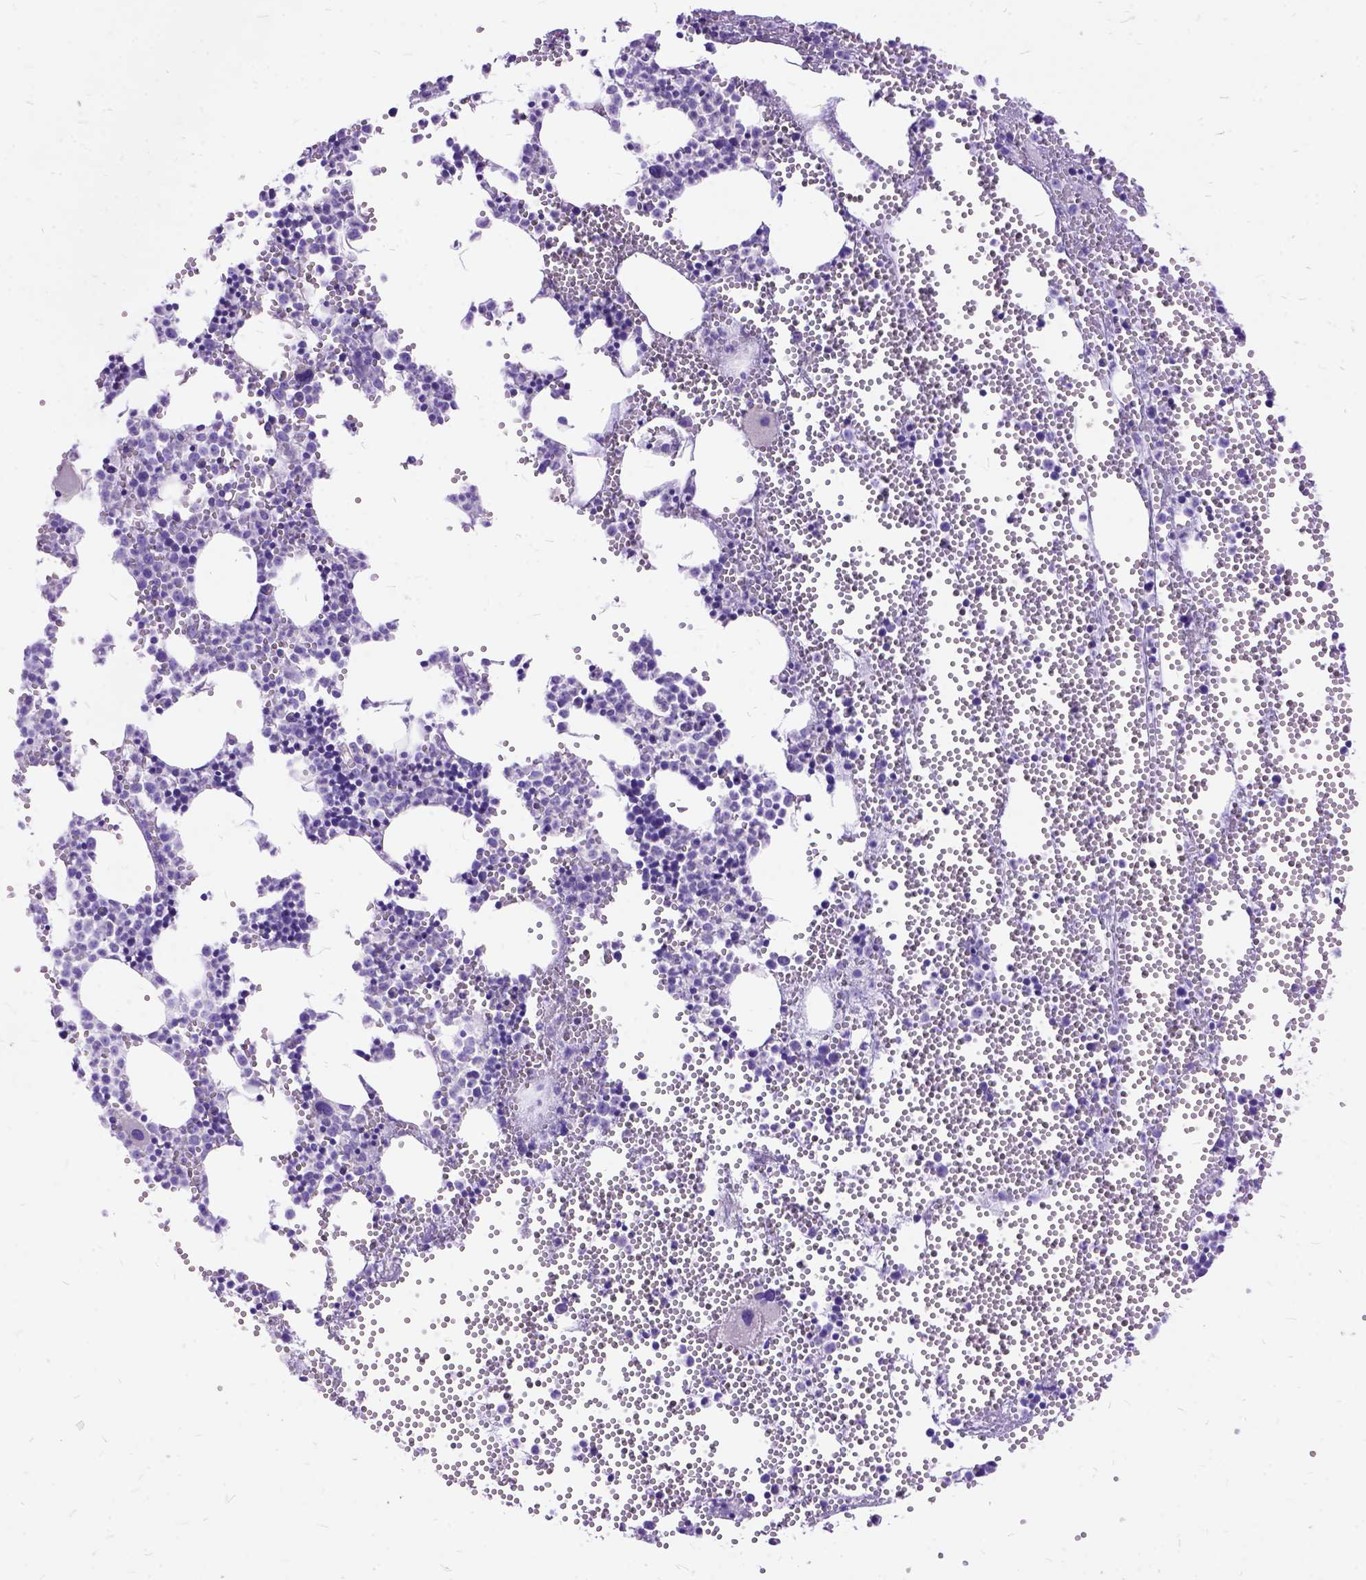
{"staining": {"intensity": "negative", "quantity": "none", "location": "none"}, "tissue": "bone marrow", "cell_type": "Hematopoietic cells", "image_type": "normal", "snomed": [{"axis": "morphology", "description": "Normal tissue, NOS"}, {"axis": "topography", "description": "Bone marrow"}], "caption": "This photomicrograph is of normal bone marrow stained with IHC to label a protein in brown with the nuclei are counter-stained blue. There is no staining in hematopoietic cells.", "gene": "ARL9", "patient": {"sex": "male", "age": 89}}